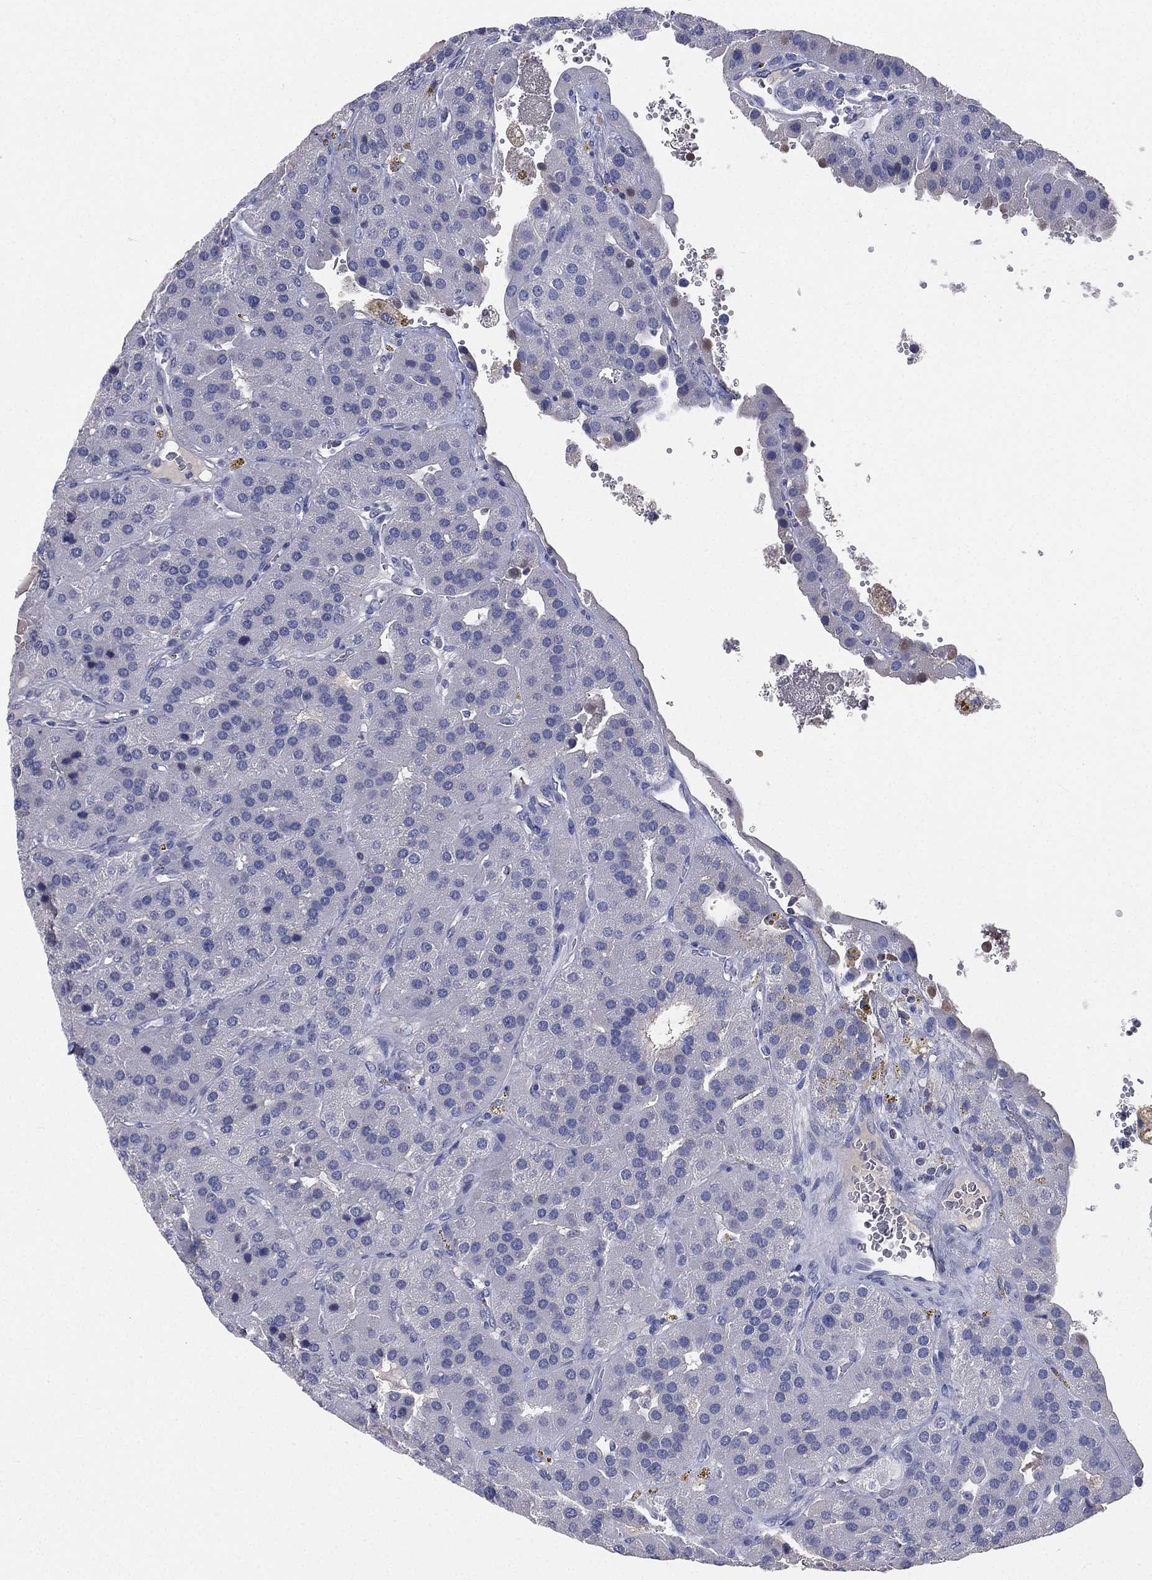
{"staining": {"intensity": "negative", "quantity": "none", "location": "none"}, "tissue": "parathyroid gland", "cell_type": "Glandular cells", "image_type": "normal", "snomed": [{"axis": "morphology", "description": "Normal tissue, NOS"}, {"axis": "morphology", "description": "Adenoma, NOS"}, {"axis": "topography", "description": "Parathyroid gland"}], "caption": "Unremarkable parathyroid gland was stained to show a protein in brown. There is no significant expression in glandular cells. The staining is performed using DAB (3,3'-diaminobenzidine) brown chromogen with nuclei counter-stained in using hematoxylin.", "gene": "CD3D", "patient": {"sex": "female", "age": 86}}